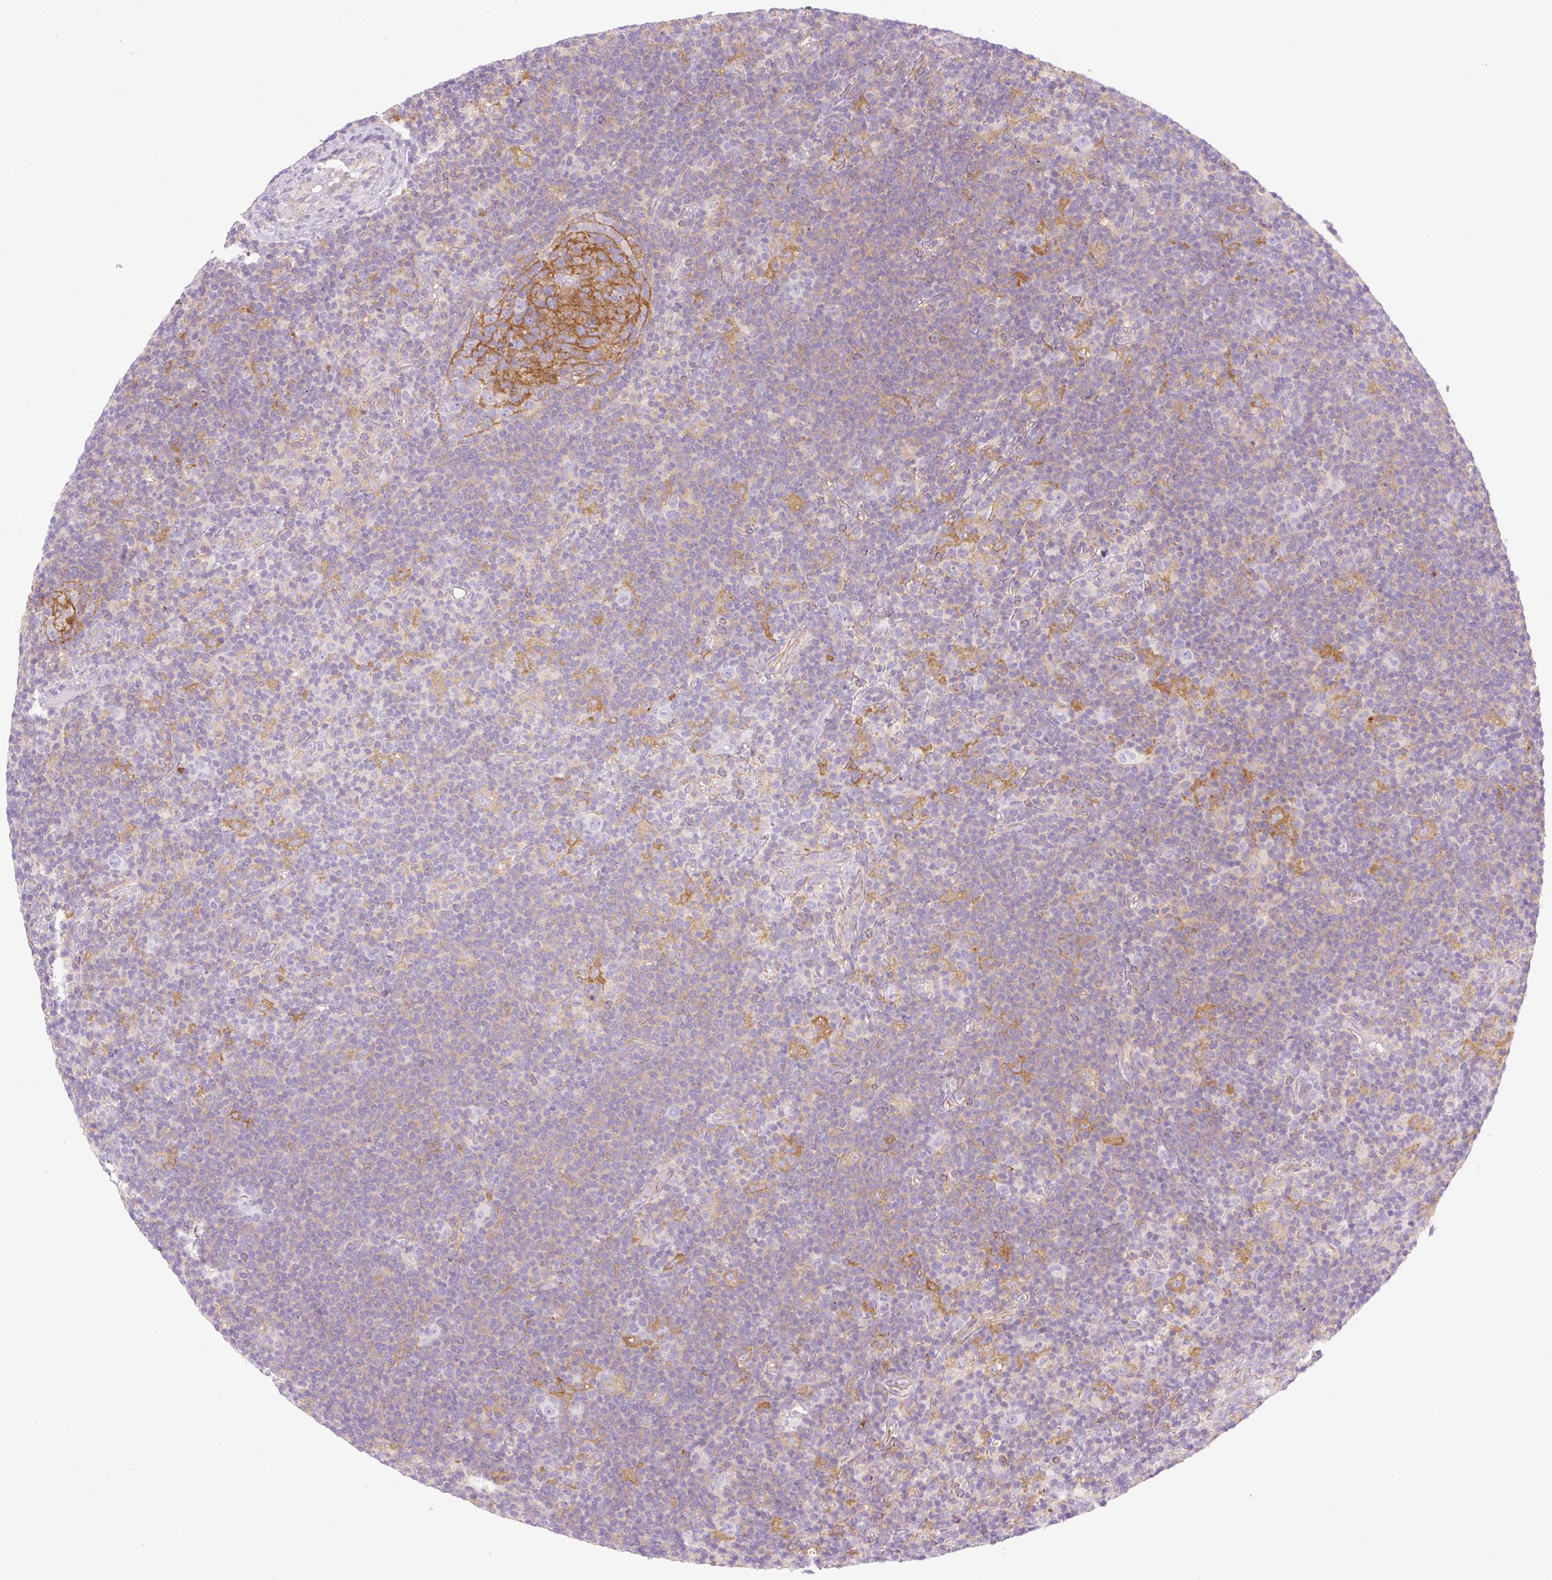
{"staining": {"intensity": "negative", "quantity": "none", "location": "none"}, "tissue": "lymphoma", "cell_type": "Tumor cells", "image_type": "cancer", "snomed": [{"axis": "morphology", "description": "Hodgkin's disease, NOS"}, {"axis": "topography", "description": "Lymph node"}], "caption": "High power microscopy histopathology image of an immunohistochemistry photomicrograph of lymphoma, revealing no significant staining in tumor cells.", "gene": "EHD3", "patient": {"sex": "female", "age": 57}}